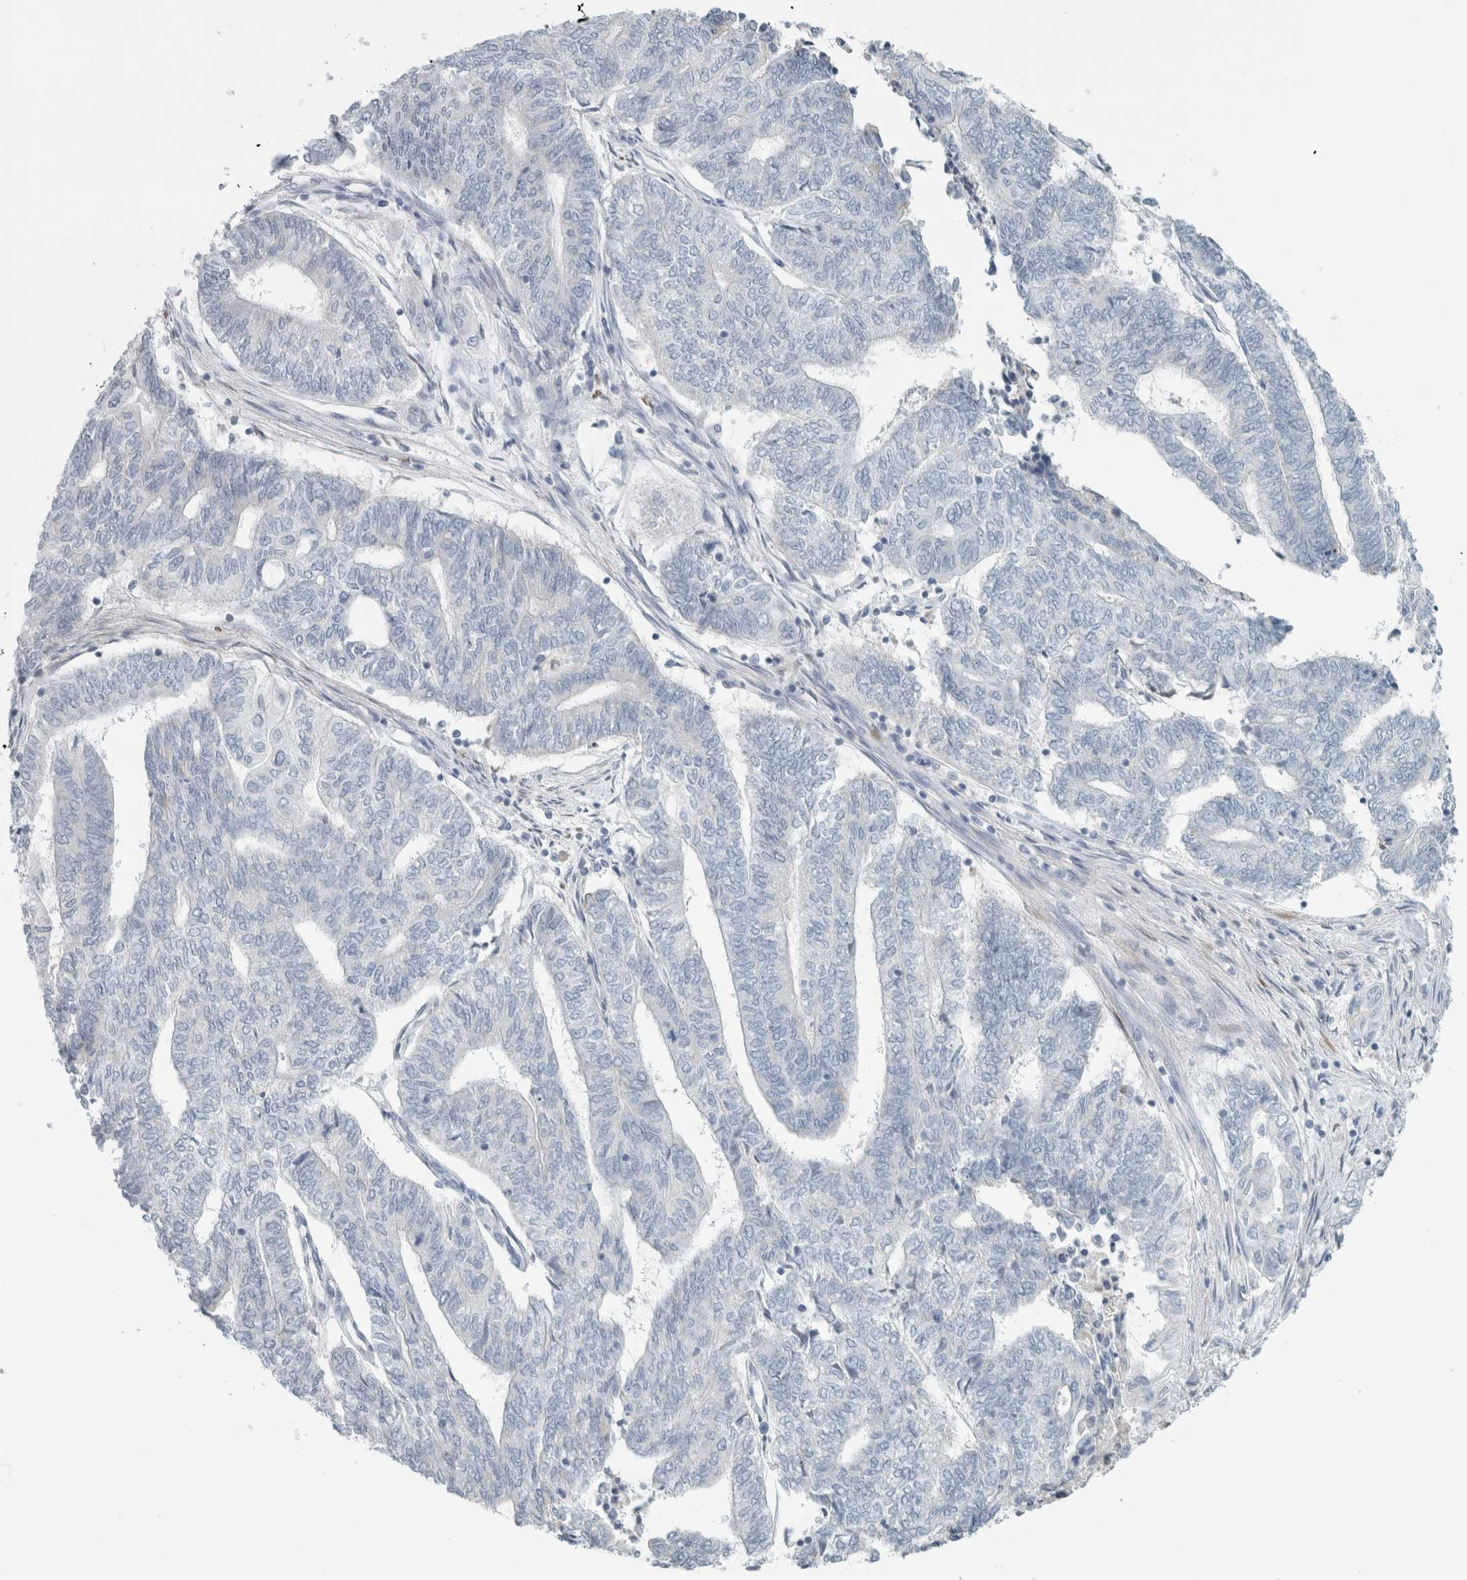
{"staining": {"intensity": "negative", "quantity": "none", "location": "none"}, "tissue": "endometrial cancer", "cell_type": "Tumor cells", "image_type": "cancer", "snomed": [{"axis": "morphology", "description": "Adenocarcinoma, NOS"}, {"axis": "topography", "description": "Uterus"}, {"axis": "topography", "description": "Endometrium"}], "caption": "Immunohistochemistry photomicrograph of neoplastic tissue: human adenocarcinoma (endometrial) stained with DAB shows no significant protein expression in tumor cells.", "gene": "TRIT1", "patient": {"sex": "female", "age": 70}}